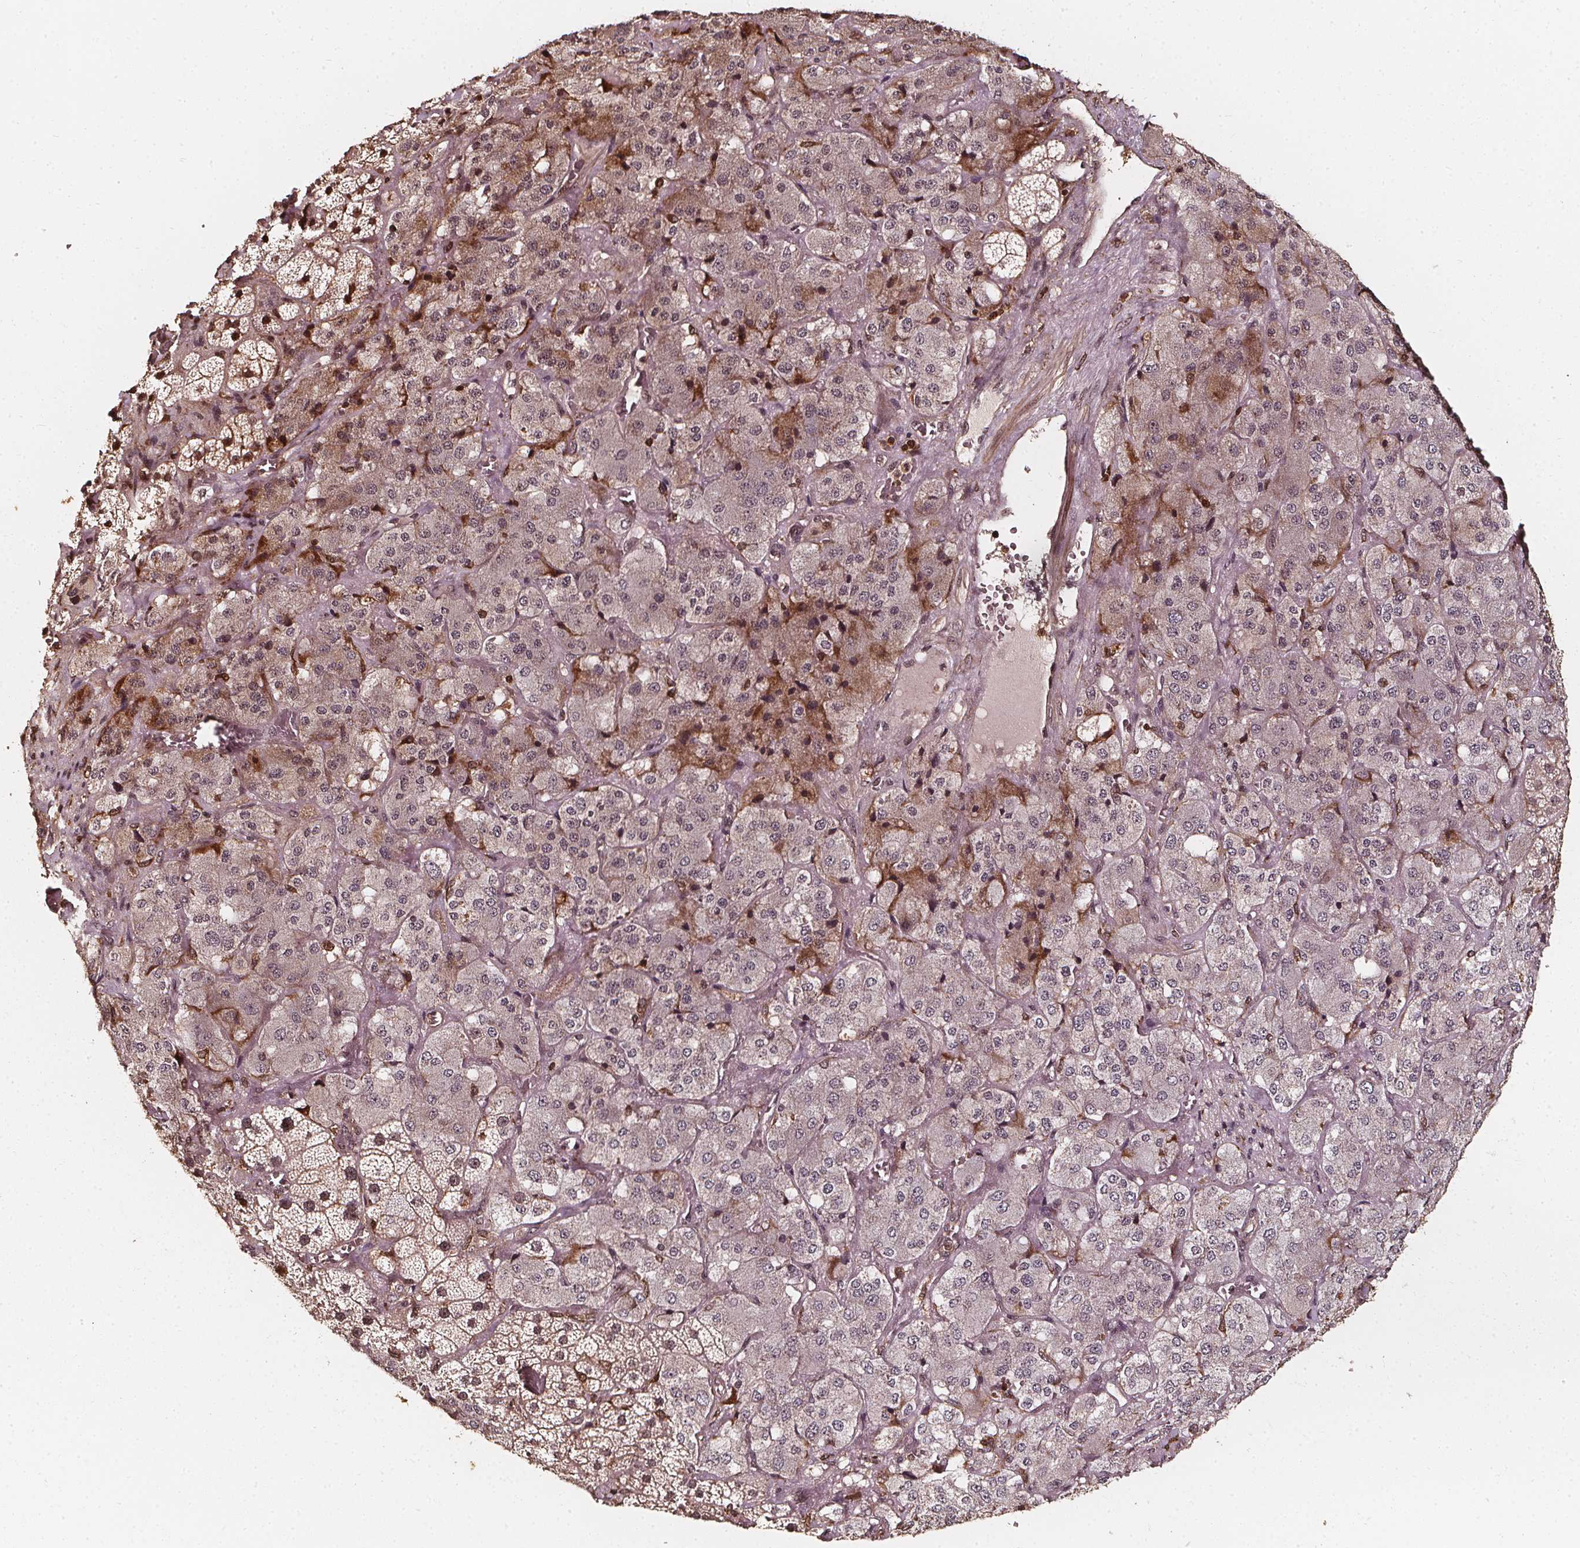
{"staining": {"intensity": "strong", "quantity": "25%-75%", "location": "cytoplasmic/membranous,nuclear"}, "tissue": "adrenal gland", "cell_type": "Glandular cells", "image_type": "normal", "snomed": [{"axis": "morphology", "description": "Normal tissue, NOS"}, {"axis": "topography", "description": "Adrenal gland"}], "caption": "IHC micrograph of unremarkable adrenal gland: human adrenal gland stained using IHC reveals high levels of strong protein expression localized specifically in the cytoplasmic/membranous,nuclear of glandular cells, appearing as a cytoplasmic/membranous,nuclear brown color.", "gene": "EXOSC9", "patient": {"sex": "male", "age": 57}}